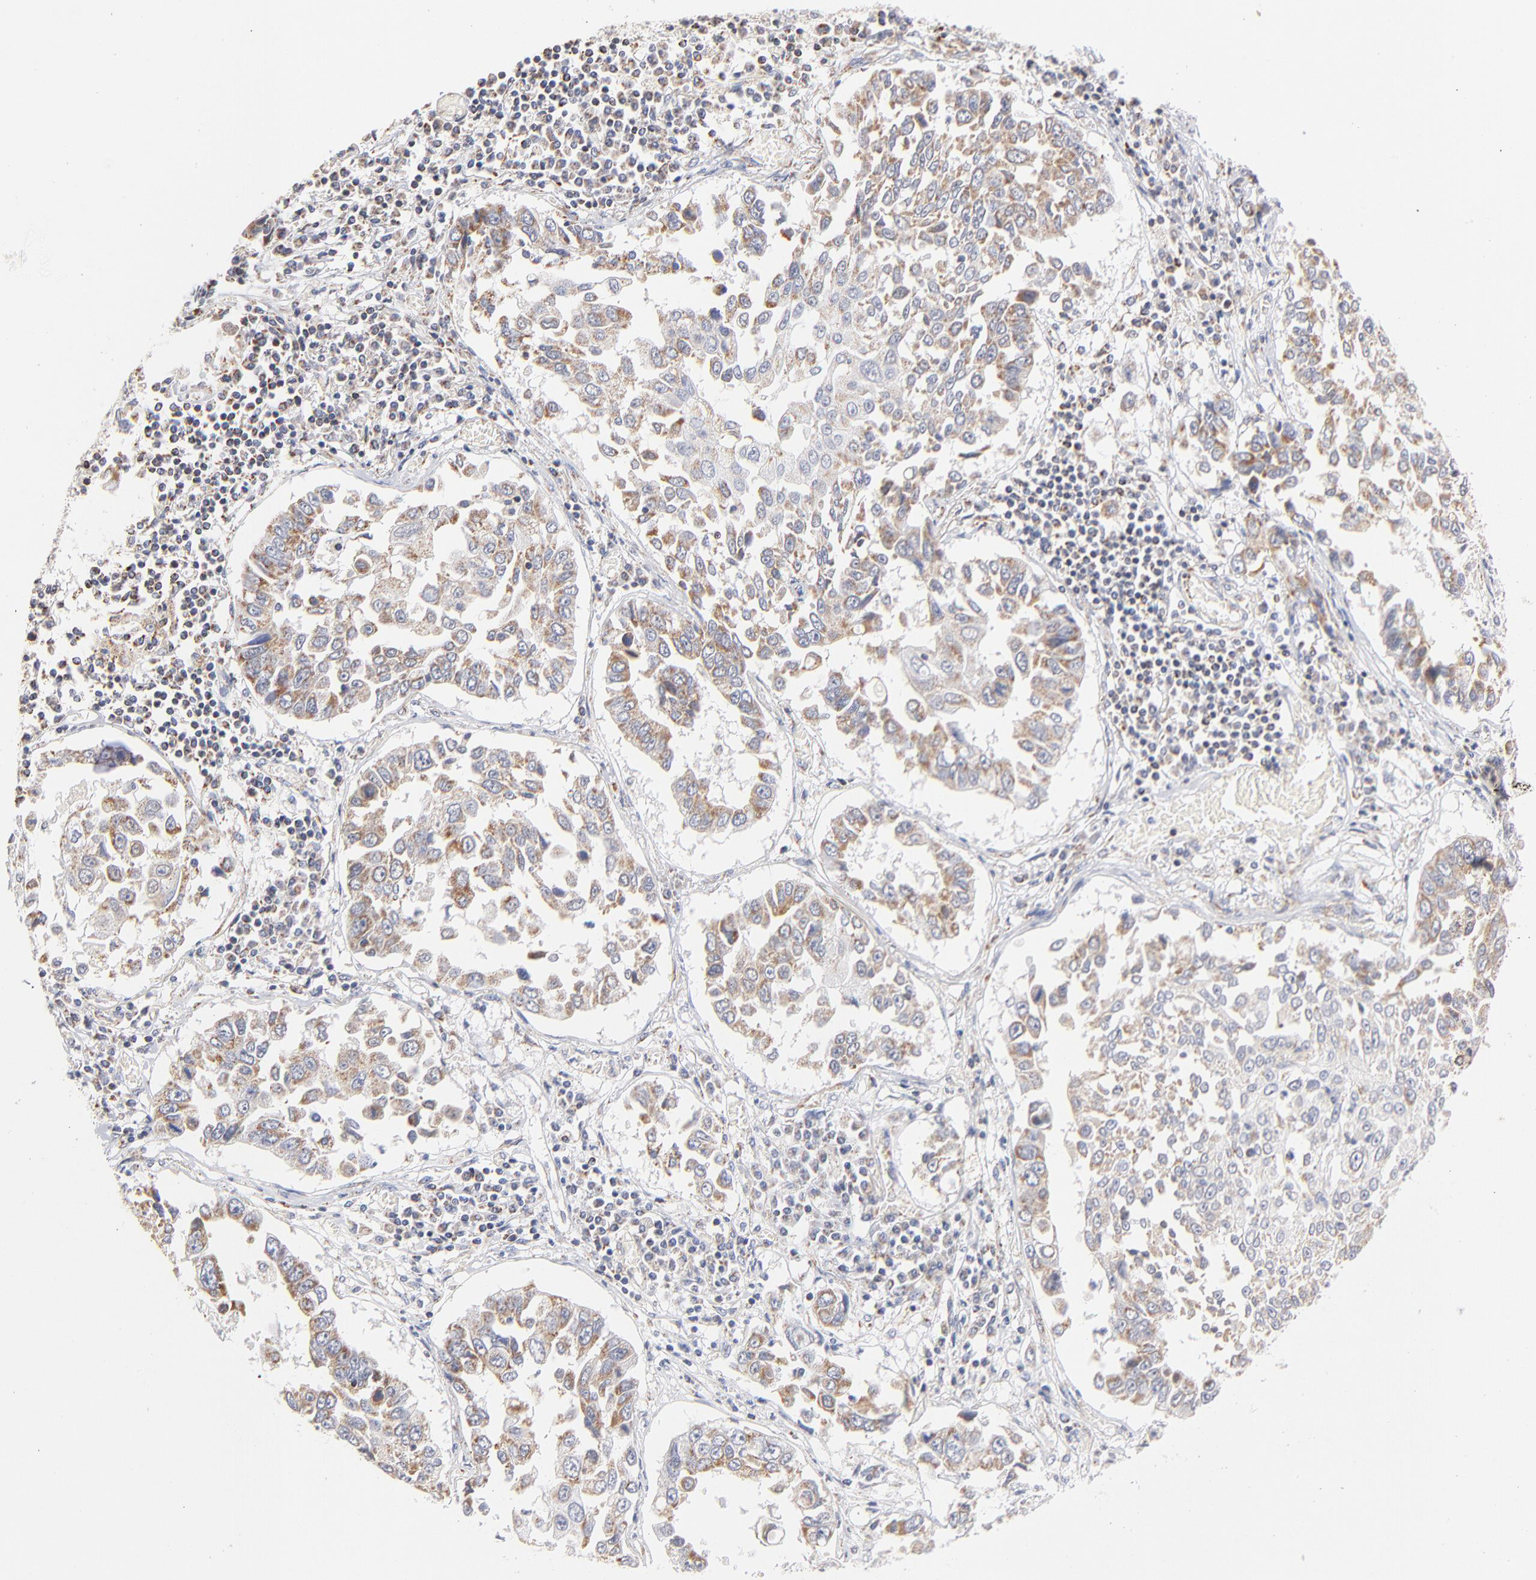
{"staining": {"intensity": "moderate", "quantity": ">75%", "location": "cytoplasmic/membranous"}, "tissue": "lung cancer", "cell_type": "Tumor cells", "image_type": "cancer", "snomed": [{"axis": "morphology", "description": "Squamous cell carcinoma, NOS"}, {"axis": "topography", "description": "Lung"}], "caption": "High-magnification brightfield microscopy of squamous cell carcinoma (lung) stained with DAB (brown) and counterstained with hematoxylin (blue). tumor cells exhibit moderate cytoplasmic/membranous staining is seen in about>75% of cells.", "gene": "MRPL58", "patient": {"sex": "male", "age": 71}}